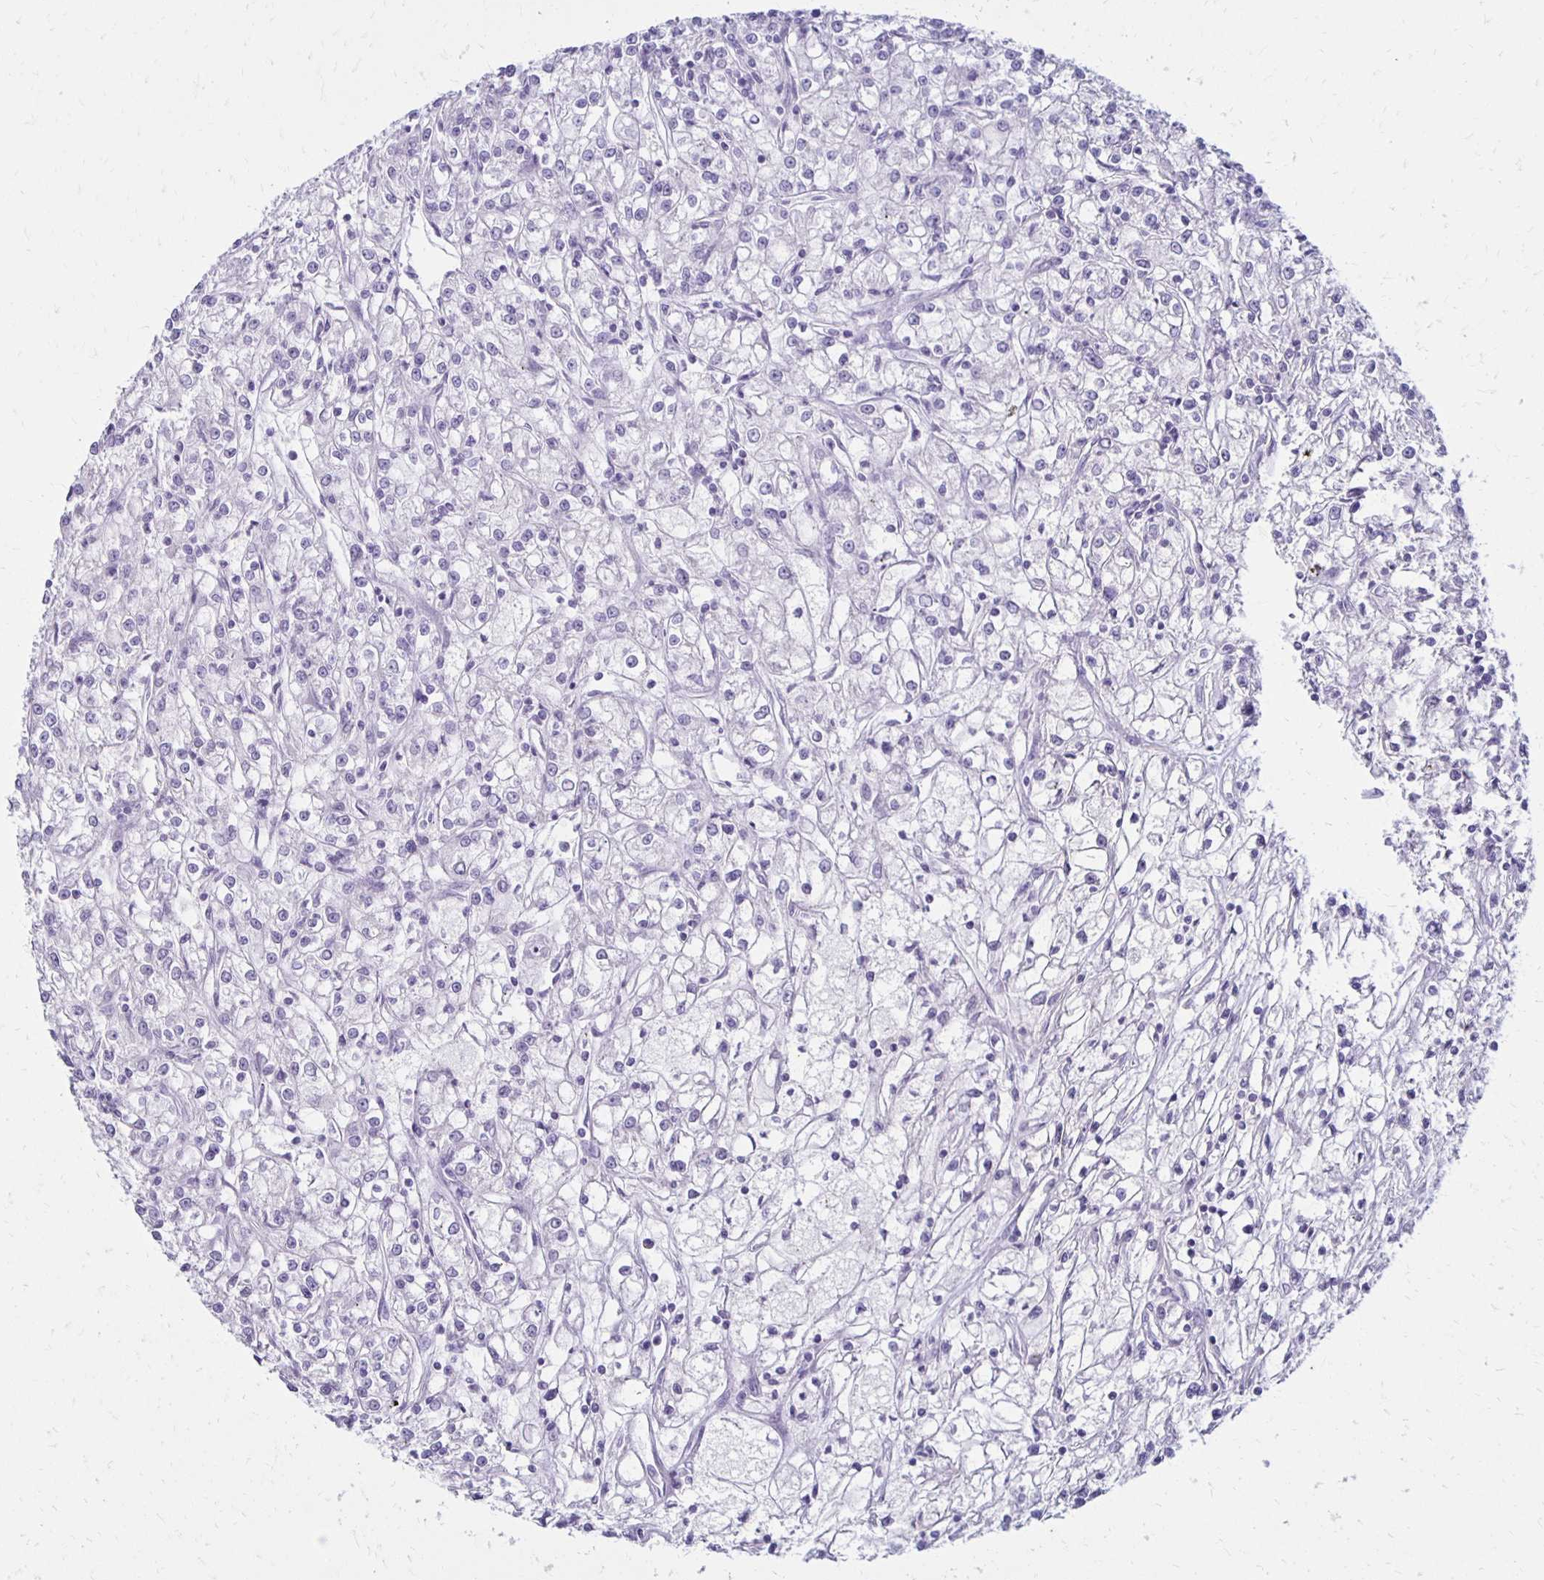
{"staining": {"intensity": "negative", "quantity": "none", "location": "none"}, "tissue": "renal cancer", "cell_type": "Tumor cells", "image_type": "cancer", "snomed": [{"axis": "morphology", "description": "Adenocarcinoma, NOS"}, {"axis": "topography", "description": "Kidney"}], "caption": "This is an immunohistochemistry (IHC) image of renal cancer (adenocarcinoma). There is no expression in tumor cells.", "gene": "RYR1", "patient": {"sex": "female", "age": 59}}